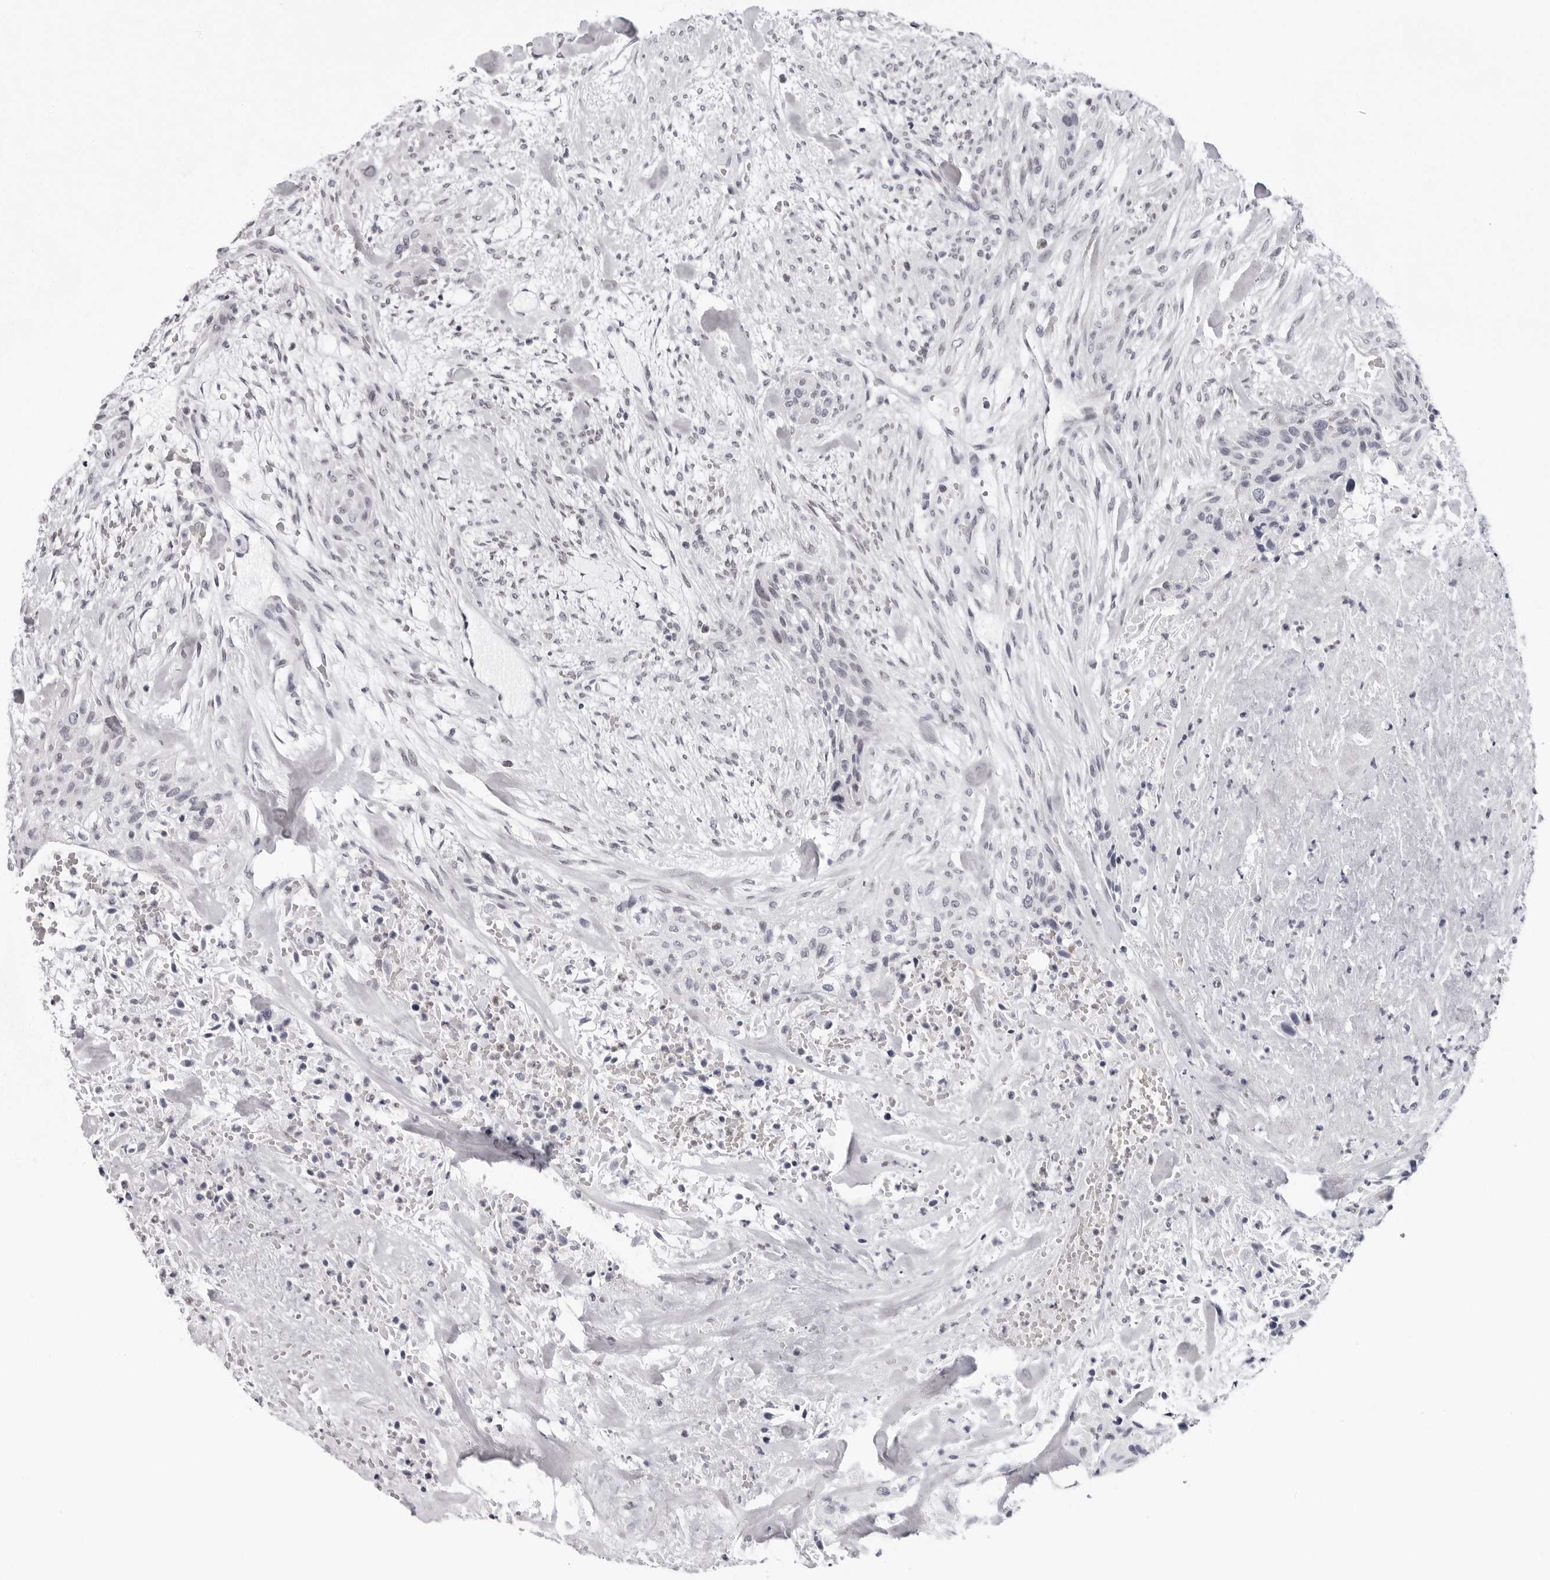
{"staining": {"intensity": "negative", "quantity": "none", "location": "none"}, "tissue": "urothelial cancer", "cell_type": "Tumor cells", "image_type": "cancer", "snomed": [{"axis": "morphology", "description": "Urothelial carcinoma, High grade"}, {"axis": "topography", "description": "Urinary bladder"}], "caption": "DAB immunohistochemical staining of human urothelial carcinoma (high-grade) displays no significant expression in tumor cells.", "gene": "VEZF1", "patient": {"sex": "male", "age": 35}}